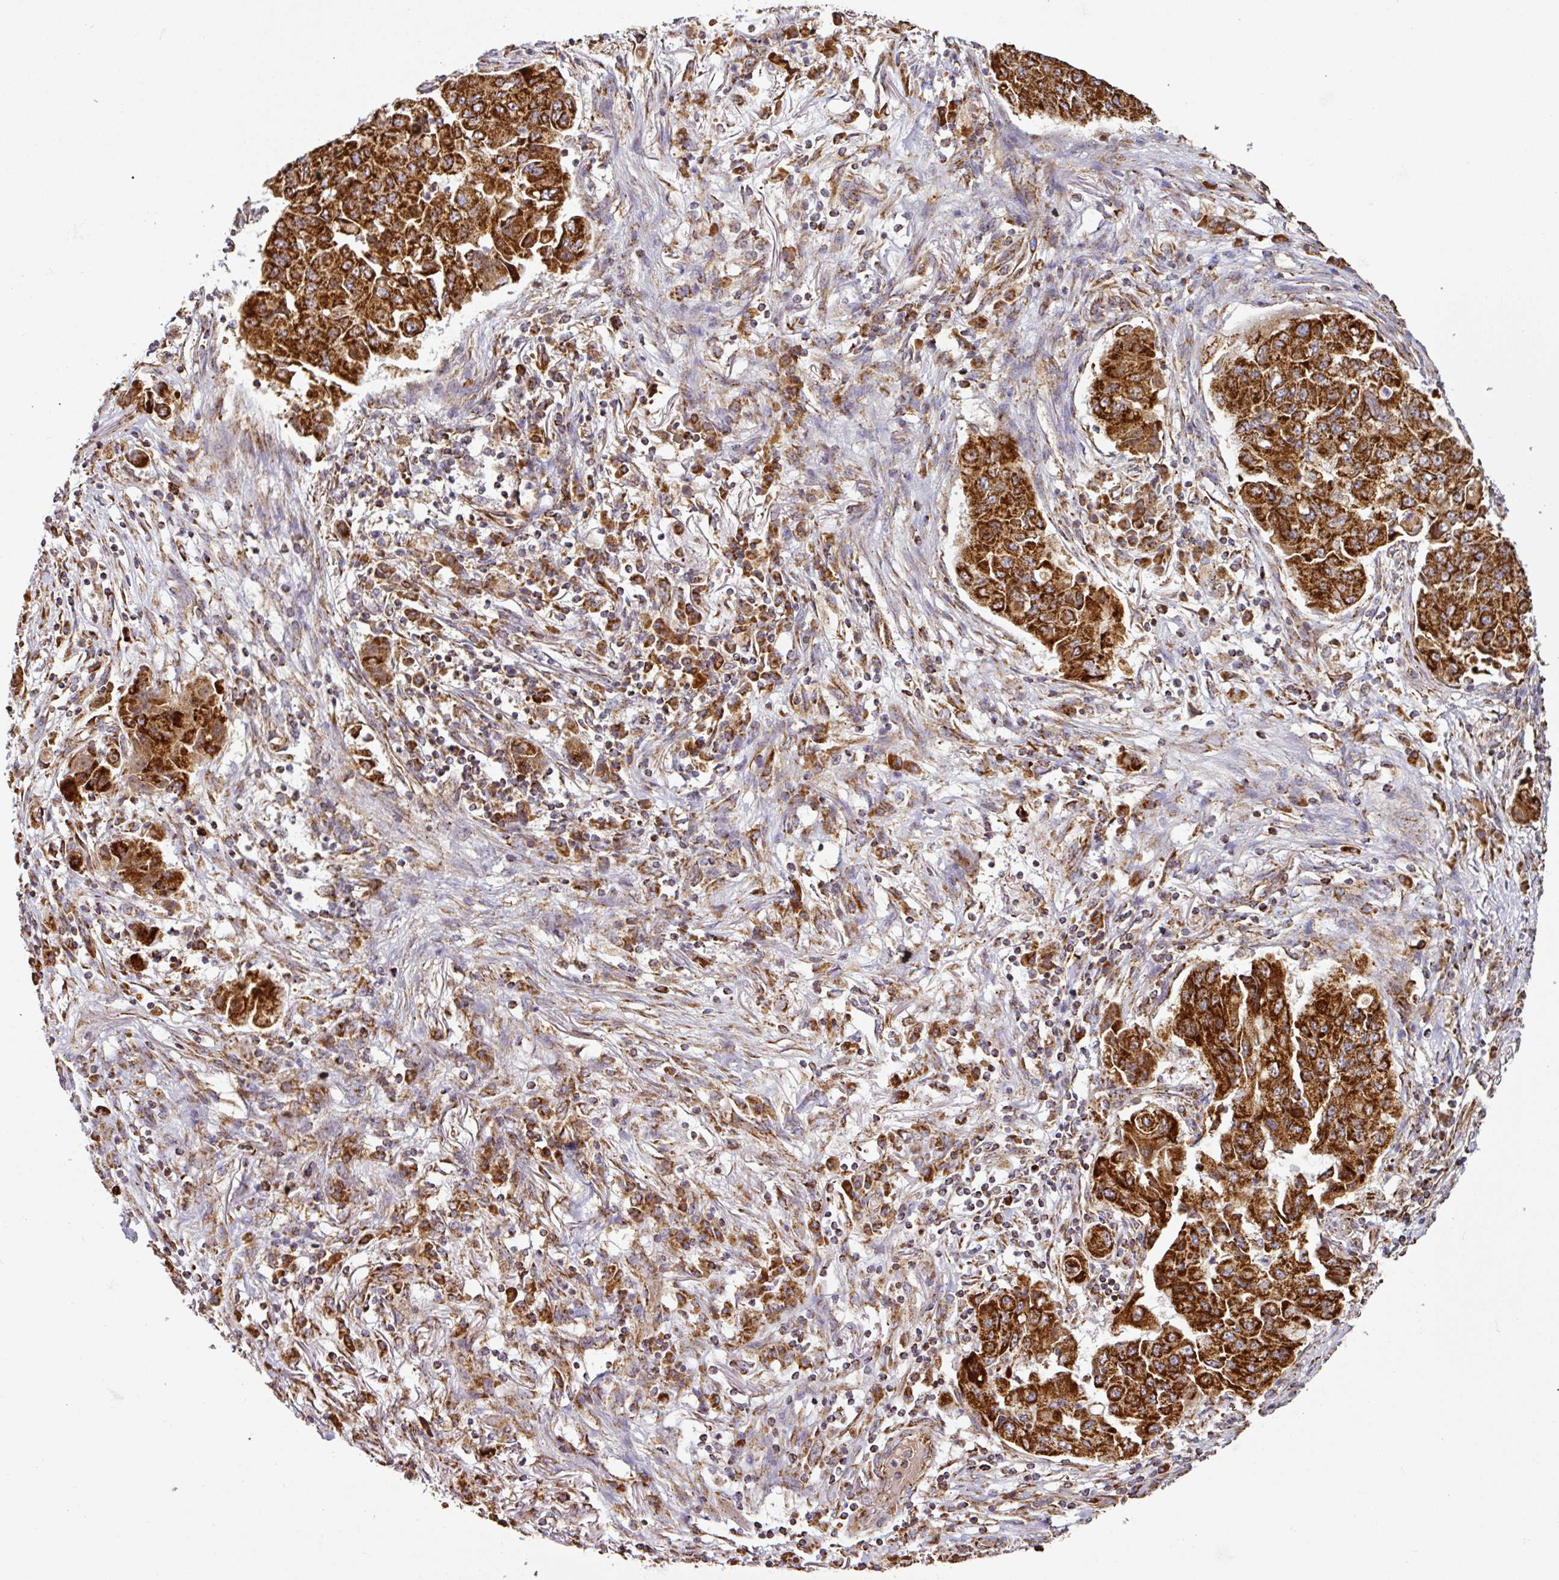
{"staining": {"intensity": "strong", "quantity": ">75%", "location": "cytoplasmic/membranous"}, "tissue": "lung cancer", "cell_type": "Tumor cells", "image_type": "cancer", "snomed": [{"axis": "morphology", "description": "Squamous cell carcinoma, NOS"}, {"axis": "topography", "description": "Lung"}], "caption": "Brown immunohistochemical staining in human lung cancer demonstrates strong cytoplasmic/membranous staining in approximately >75% of tumor cells.", "gene": "TRAP1", "patient": {"sex": "male", "age": 74}}